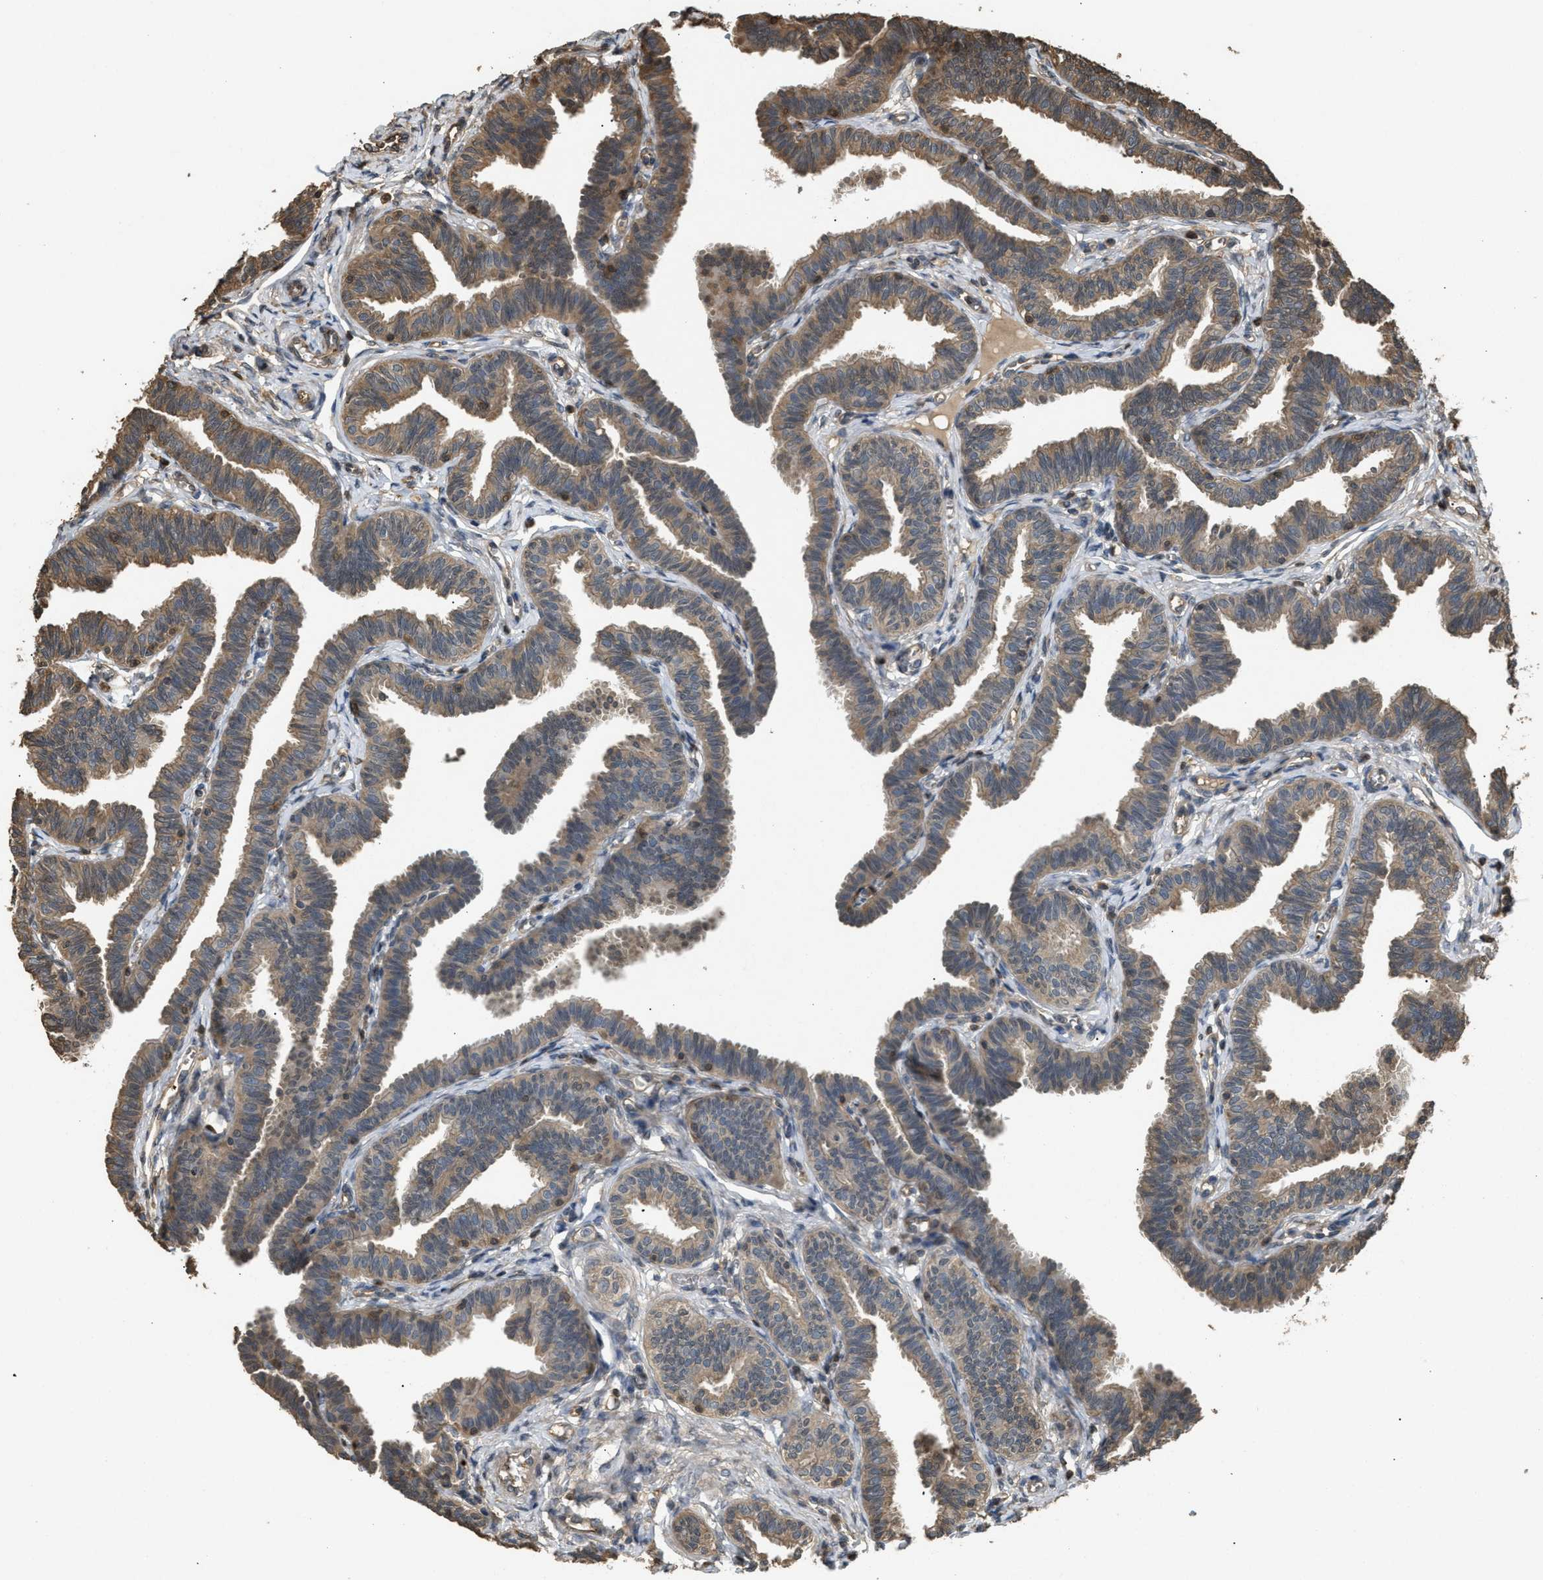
{"staining": {"intensity": "weak", "quantity": ">75%", "location": "cytoplasmic/membranous"}, "tissue": "fallopian tube", "cell_type": "Glandular cells", "image_type": "normal", "snomed": [{"axis": "morphology", "description": "Normal tissue, NOS"}, {"axis": "topography", "description": "Fallopian tube"}, {"axis": "topography", "description": "Ovary"}], "caption": "IHC image of normal human fallopian tube stained for a protein (brown), which reveals low levels of weak cytoplasmic/membranous expression in about >75% of glandular cells.", "gene": "ARHGDIA", "patient": {"sex": "female", "age": 23}}